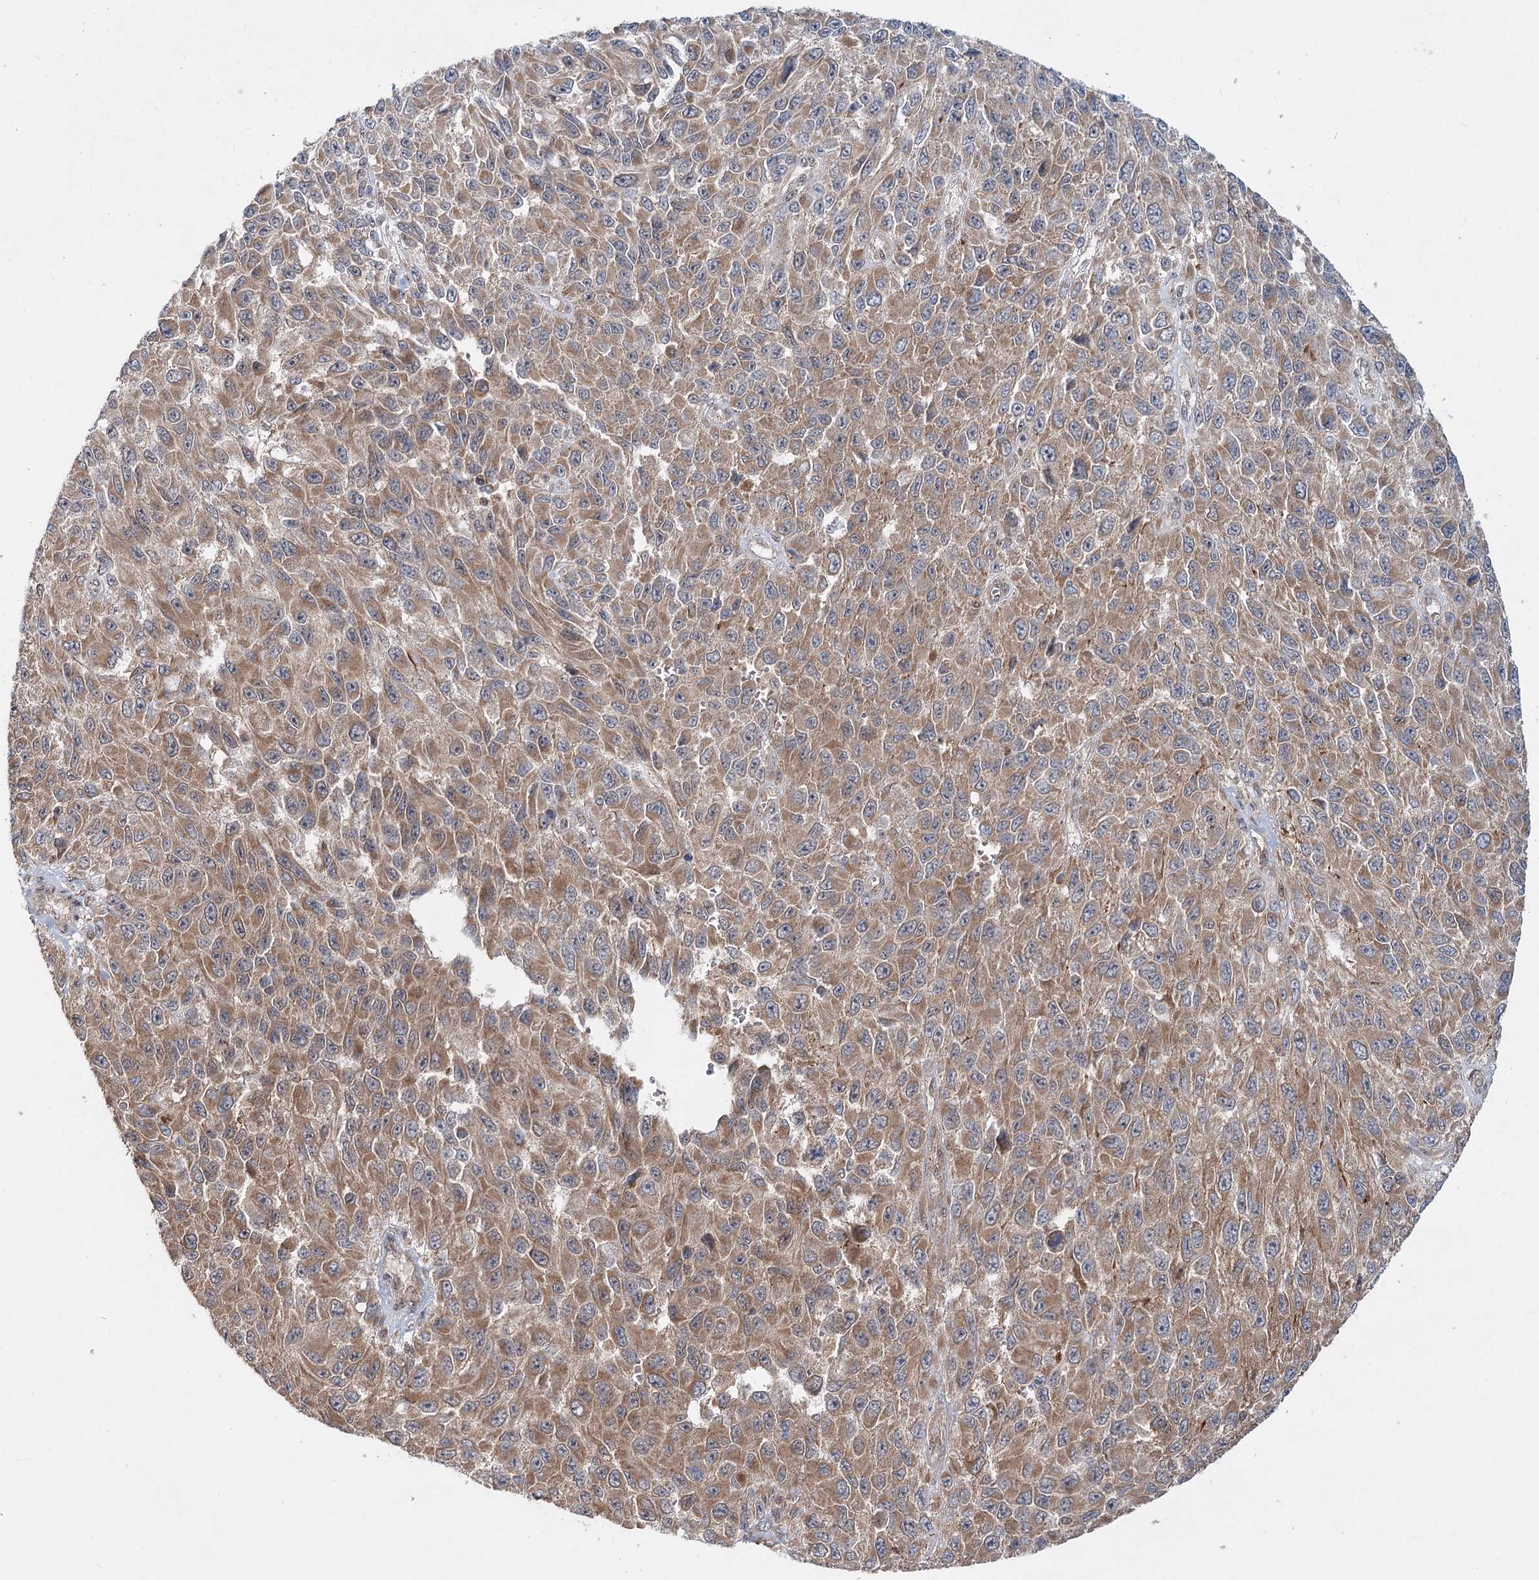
{"staining": {"intensity": "moderate", "quantity": ">75%", "location": "cytoplasmic/membranous"}, "tissue": "melanoma", "cell_type": "Tumor cells", "image_type": "cancer", "snomed": [{"axis": "morphology", "description": "Normal tissue, NOS"}, {"axis": "morphology", "description": "Malignant melanoma, NOS"}, {"axis": "topography", "description": "Skin"}], "caption": "Malignant melanoma stained with DAB immunohistochemistry exhibits medium levels of moderate cytoplasmic/membranous expression in about >75% of tumor cells.", "gene": "C12orf4", "patient": {"sex": "female", "age": 96}}